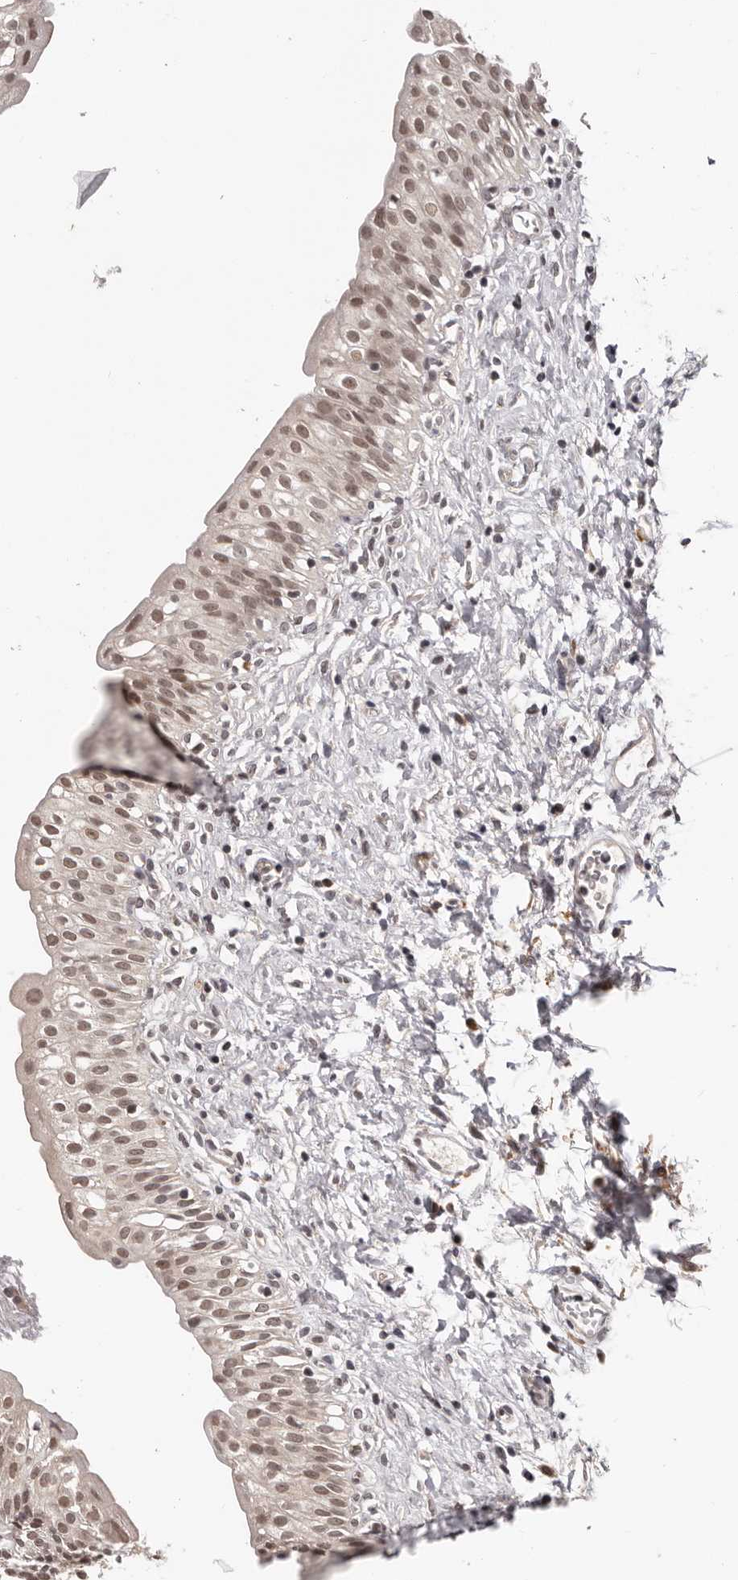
{"staining": {"intensity": "moderate", "quantity": ">75%", "location": "cytoplasmic/membranous,nuclear"}, "tissue": "urinary bladder", "cell_type": "Urothelial cells", "image_type": "normal", "snomed": [{"axis": "morphology", "description": "Normal tissue, NOS"}, {"axis": "topography", "description": "Urinary bladder"}], "caption": "Immunohistochemical staining of benign human urinary bladder demonstrates medium levels of moderate cytoplasmic/membranous,nuclear positivity in about >75% of urothelial cells.", "gene": "TBX5", "patient": {"sex": "male", "age": 51}}